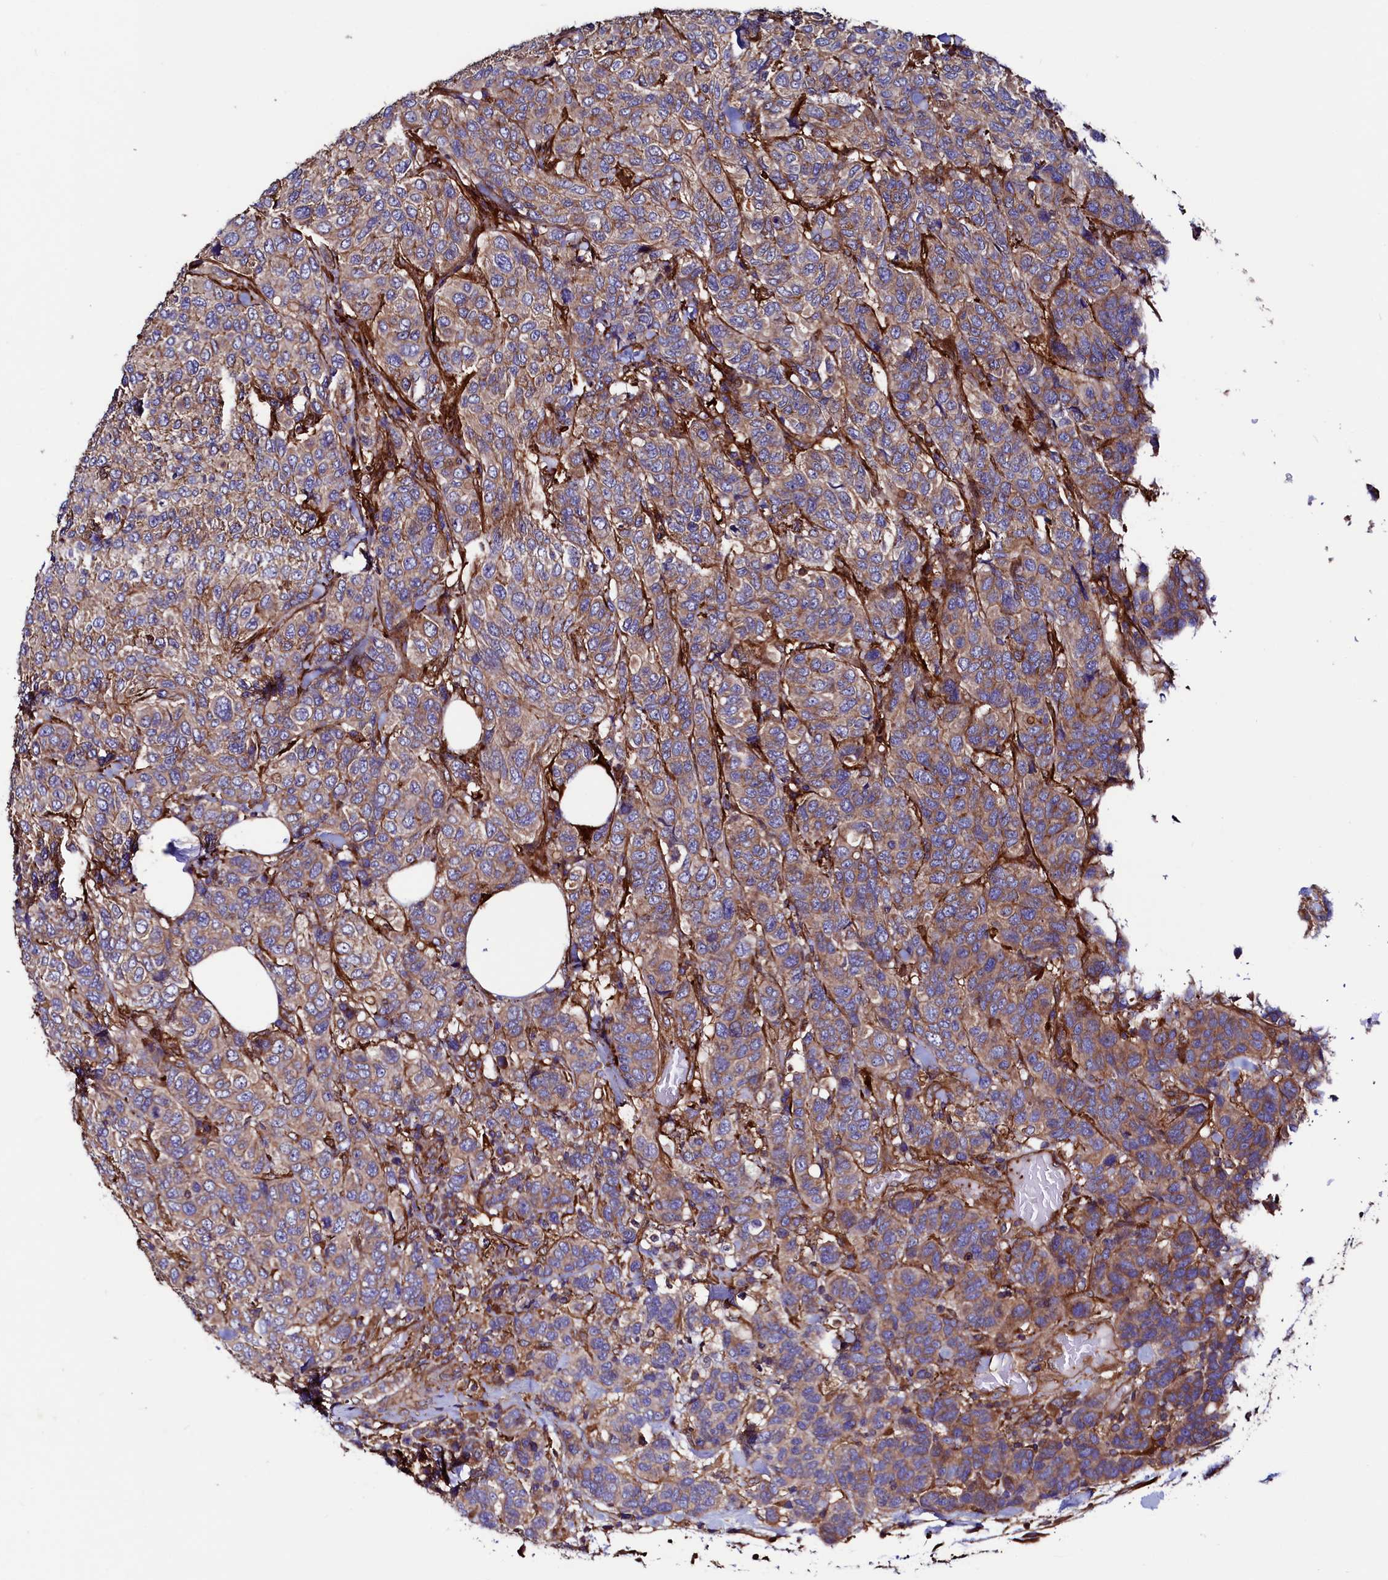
{"staining": {"intensity": "moderate", "quantity": ">75%", "location": "cytoplasmic/membranous"}, "tissue": "breast cancer", "cell_type": "Tumor cells", "image_type": "cancer", "snomed": [{"axis": "morphology", "description": "Duct carcinoma"}, {"axis": "topography", "description": "Breast"}], "caption": "A photomicrograph of human breast cancer stained for a protein reveals moderate cytoplasmic/membranous brown staining in tumor cells.", "gene": "STAMBPL1", "patient": {"sex": "female", "age": 55}}